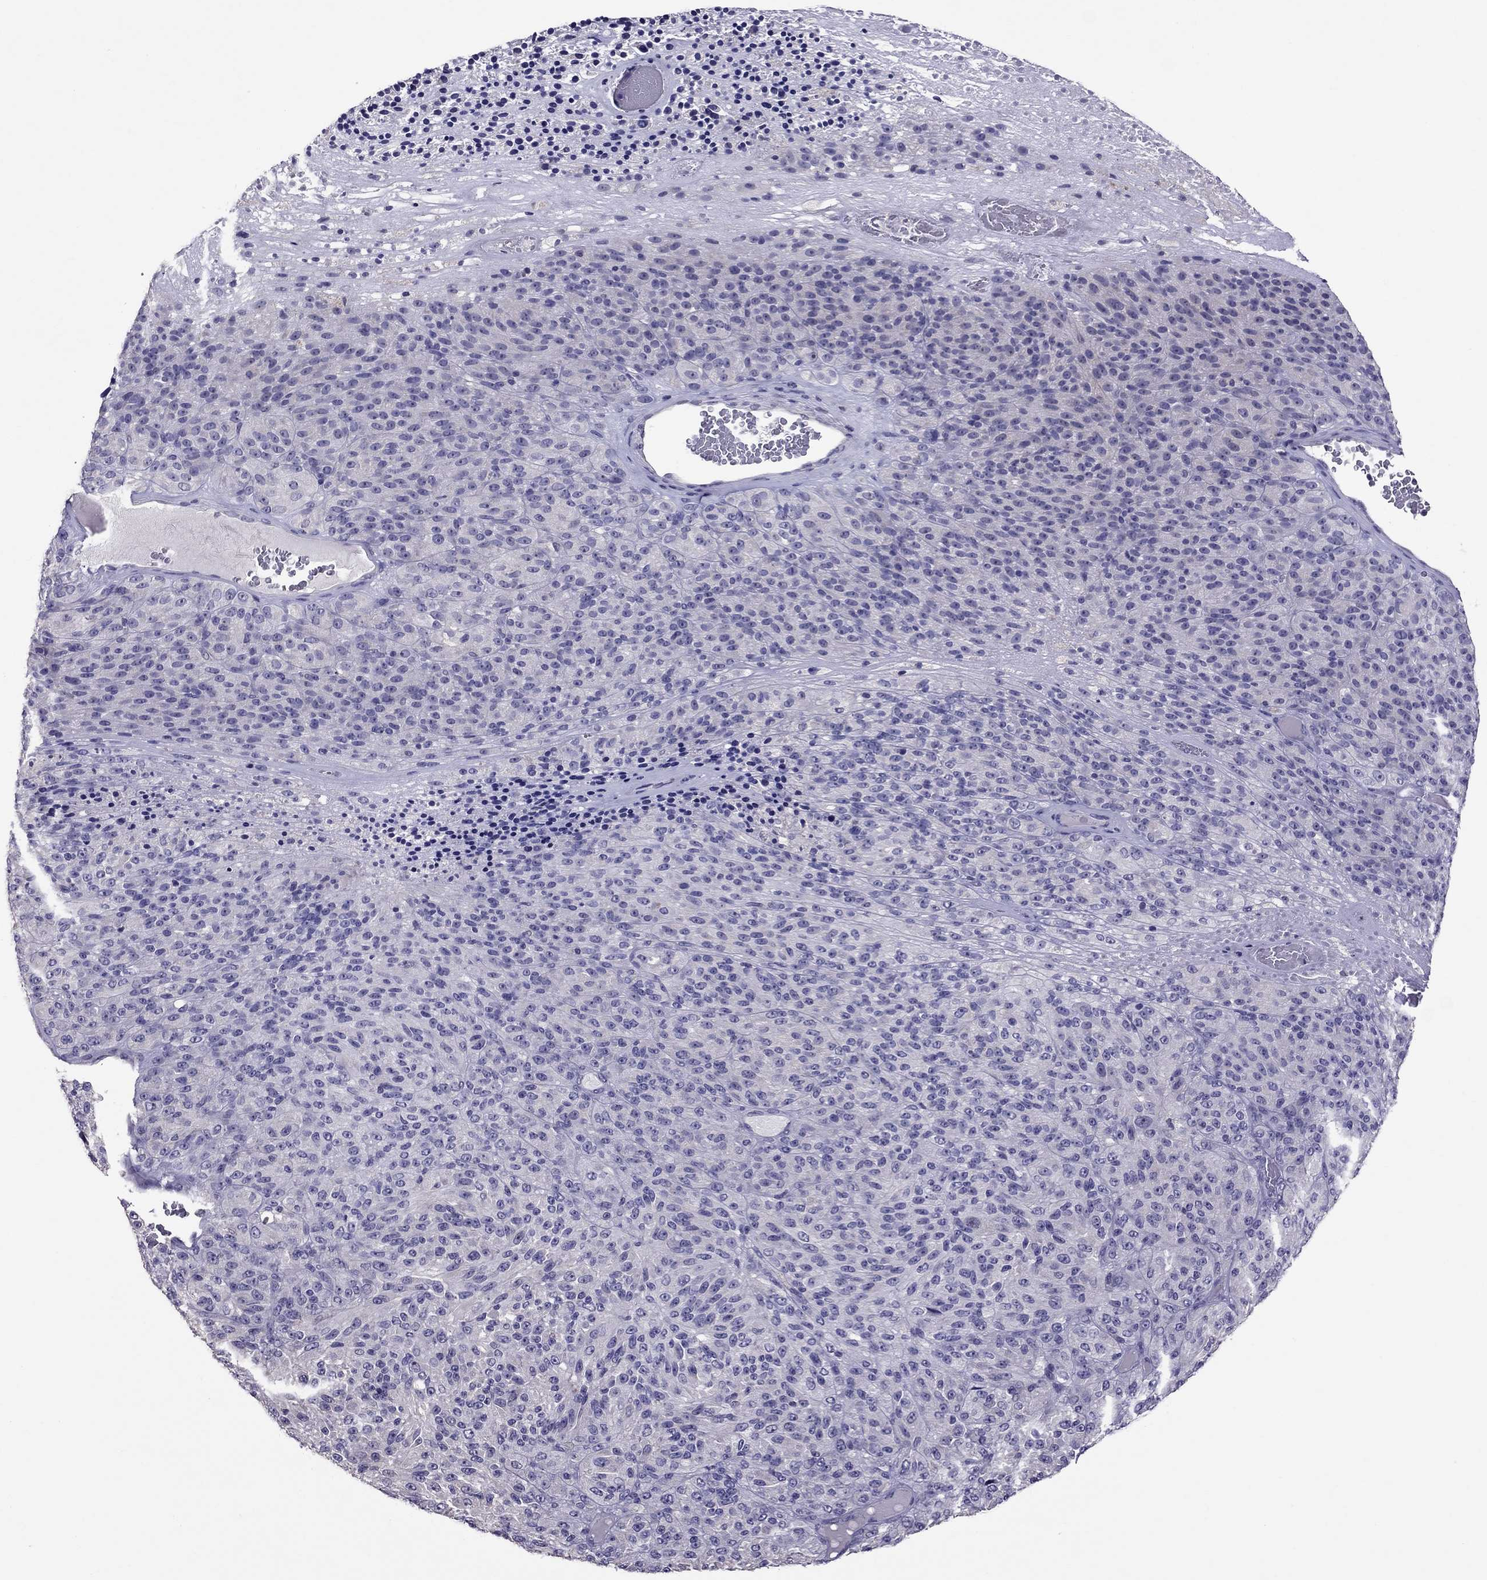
{"staining": {"intensity": "negative", "quantity": "none", "location": "none"}, "tissue": "melanoma", "cell_type": "Tumor cells", "image_type": "cancer", "snomed": [{"axis": "morphology", "description": "Malignant melanoma, Metastatic site"}, {"axis": "topography", "description": "Brain"}], "caption": "High power microscopy histopathology image of an immunohistochemistry (IHC) photomicrograph of malignant melanoma (metastatic site), revealing no significant expression in tumor cells. (DAB immunohistochemistry (IHC), high magnification).", "gene": "LRRC46", "patient": {"sex": "female", "age": 56}}